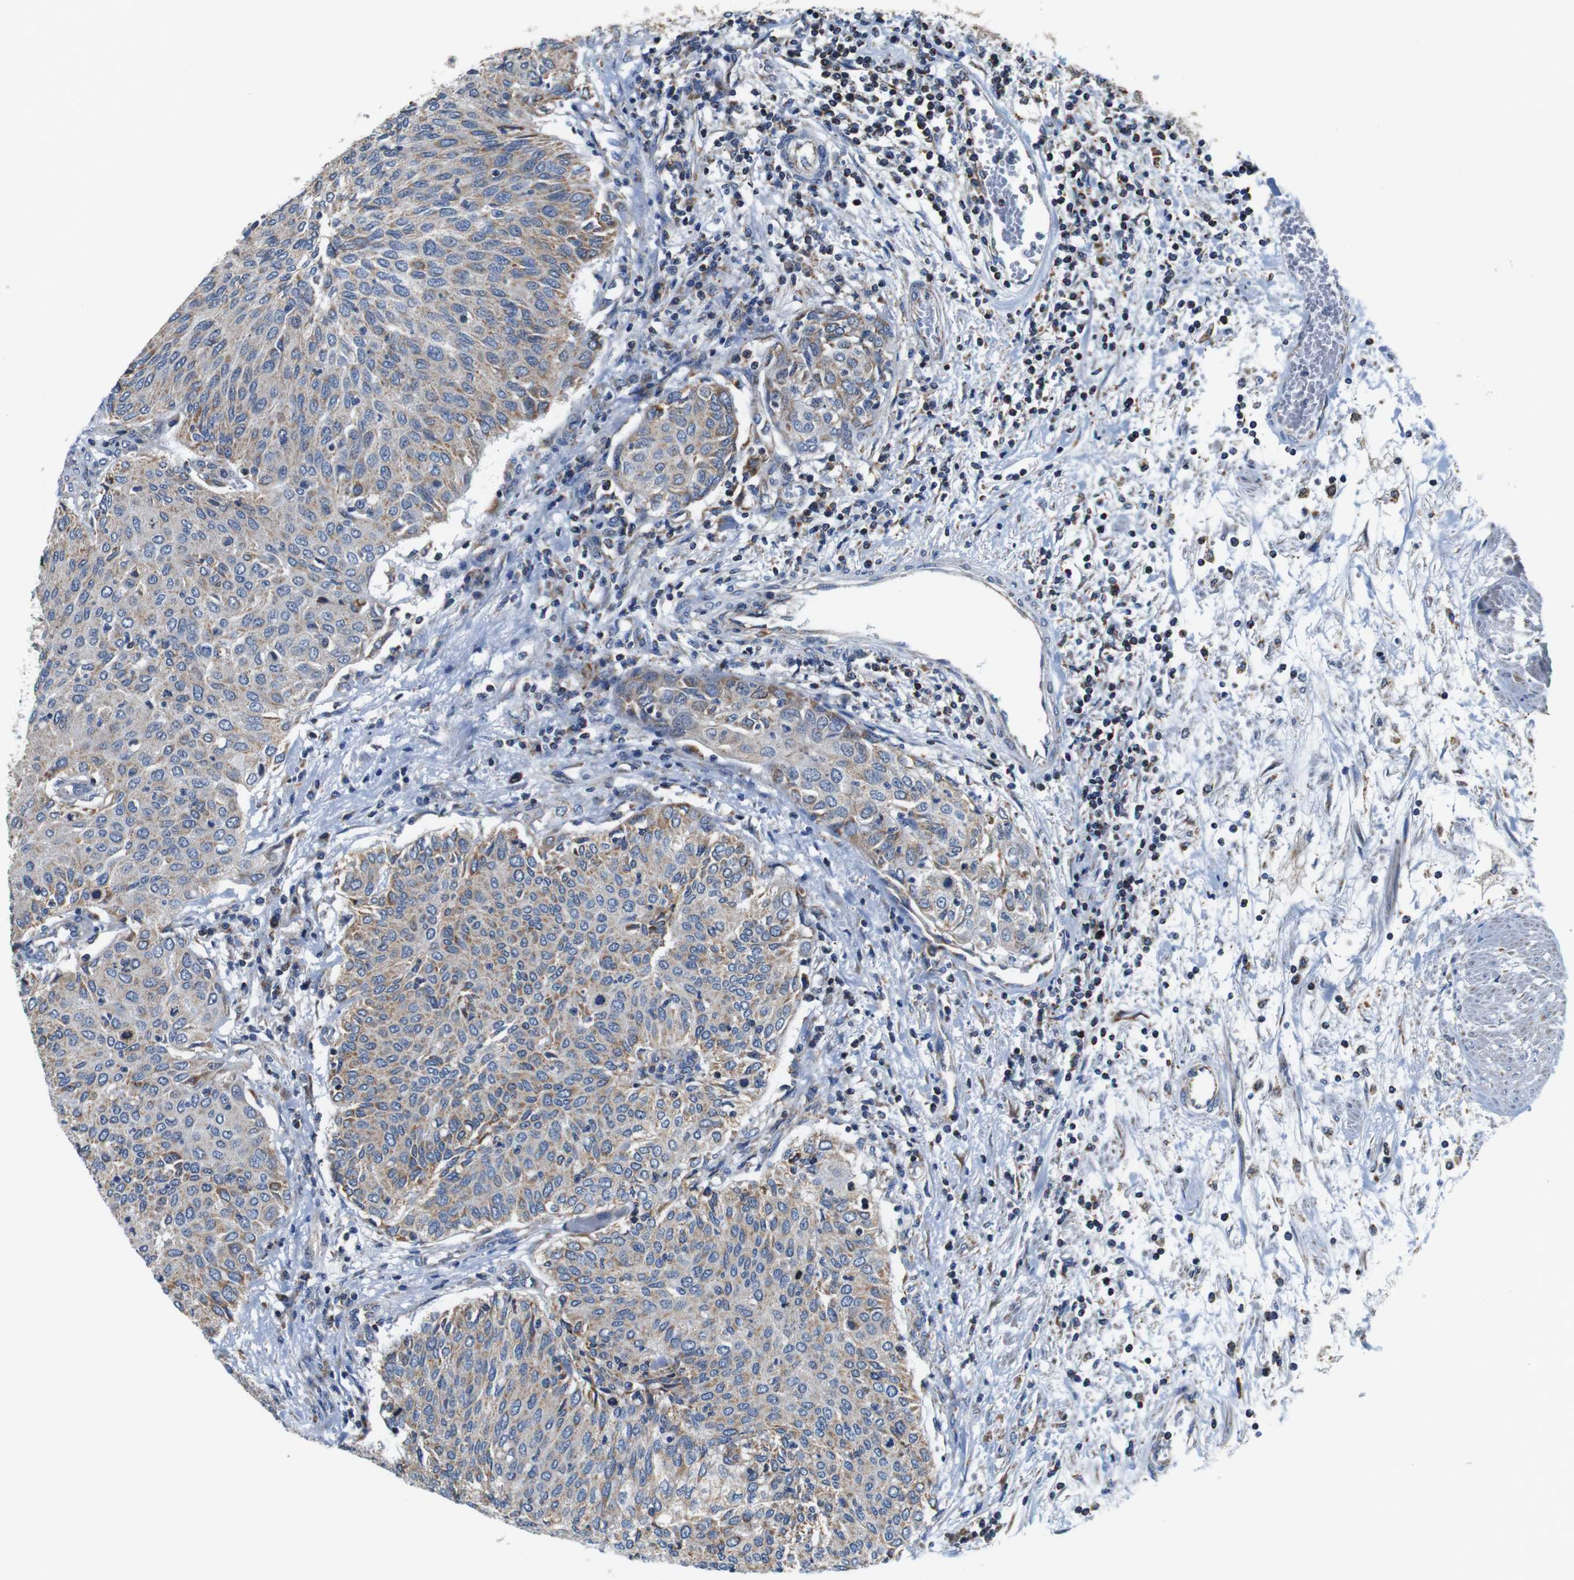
{"staining": {"intensity": "weak", "quantity": "25%-75%", "location": "cytoplasmic/membranous"}, "tissue": "urothelial cancer", "cell_type": "Tumor cells", "image_type": "cancer", "snomed": [{"axis": "morphology", "description": "Urothelial carcinoma, Low grade"}, {"axis": "topography", "description": "Urinary bladder"}], "caption": "Immunohistochemistry micrograph of human urothelial carcinoma (low-grade) stained for a protein (brown), which demonstrates low levels of weak cytoplasmic/membranous positivity in approximately 25%-75% of tumor cells.", "gene": "LRP4", "patient": {"sex": "female", "age": 79}}